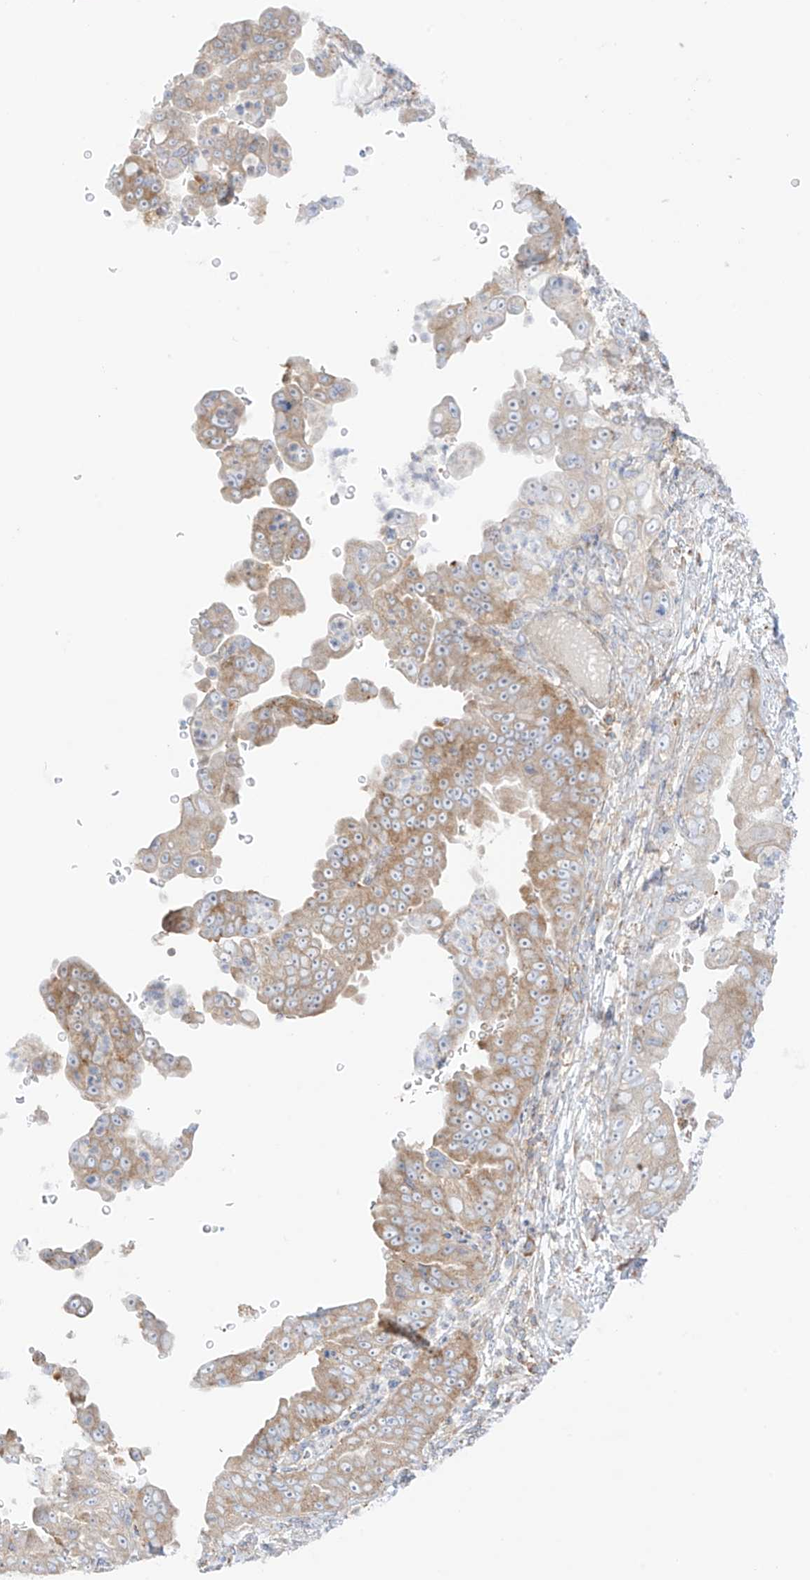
{"staining": {"intensity": "moderate", "quantity": ">75%", "location": "cytoplasmic/membranous"}, "tissue": "pancreatic cancer", "cell_type": "Tumor cells", "image_type": "cancer", "snomed": [{"axis": "morphology", "description": "Adenocarcinoma, NOS"}, {"axis": "topography", "description": "Pancreas"}], "caption": "There is medium levels of moderate cytoplasmic/membranous expression in tumor cells of pancreatic cancer, as demonstrated by immunohistochemical staining (brown color).", "gene": "XKR3", "patient": {"sex": "female", "age": 78}}